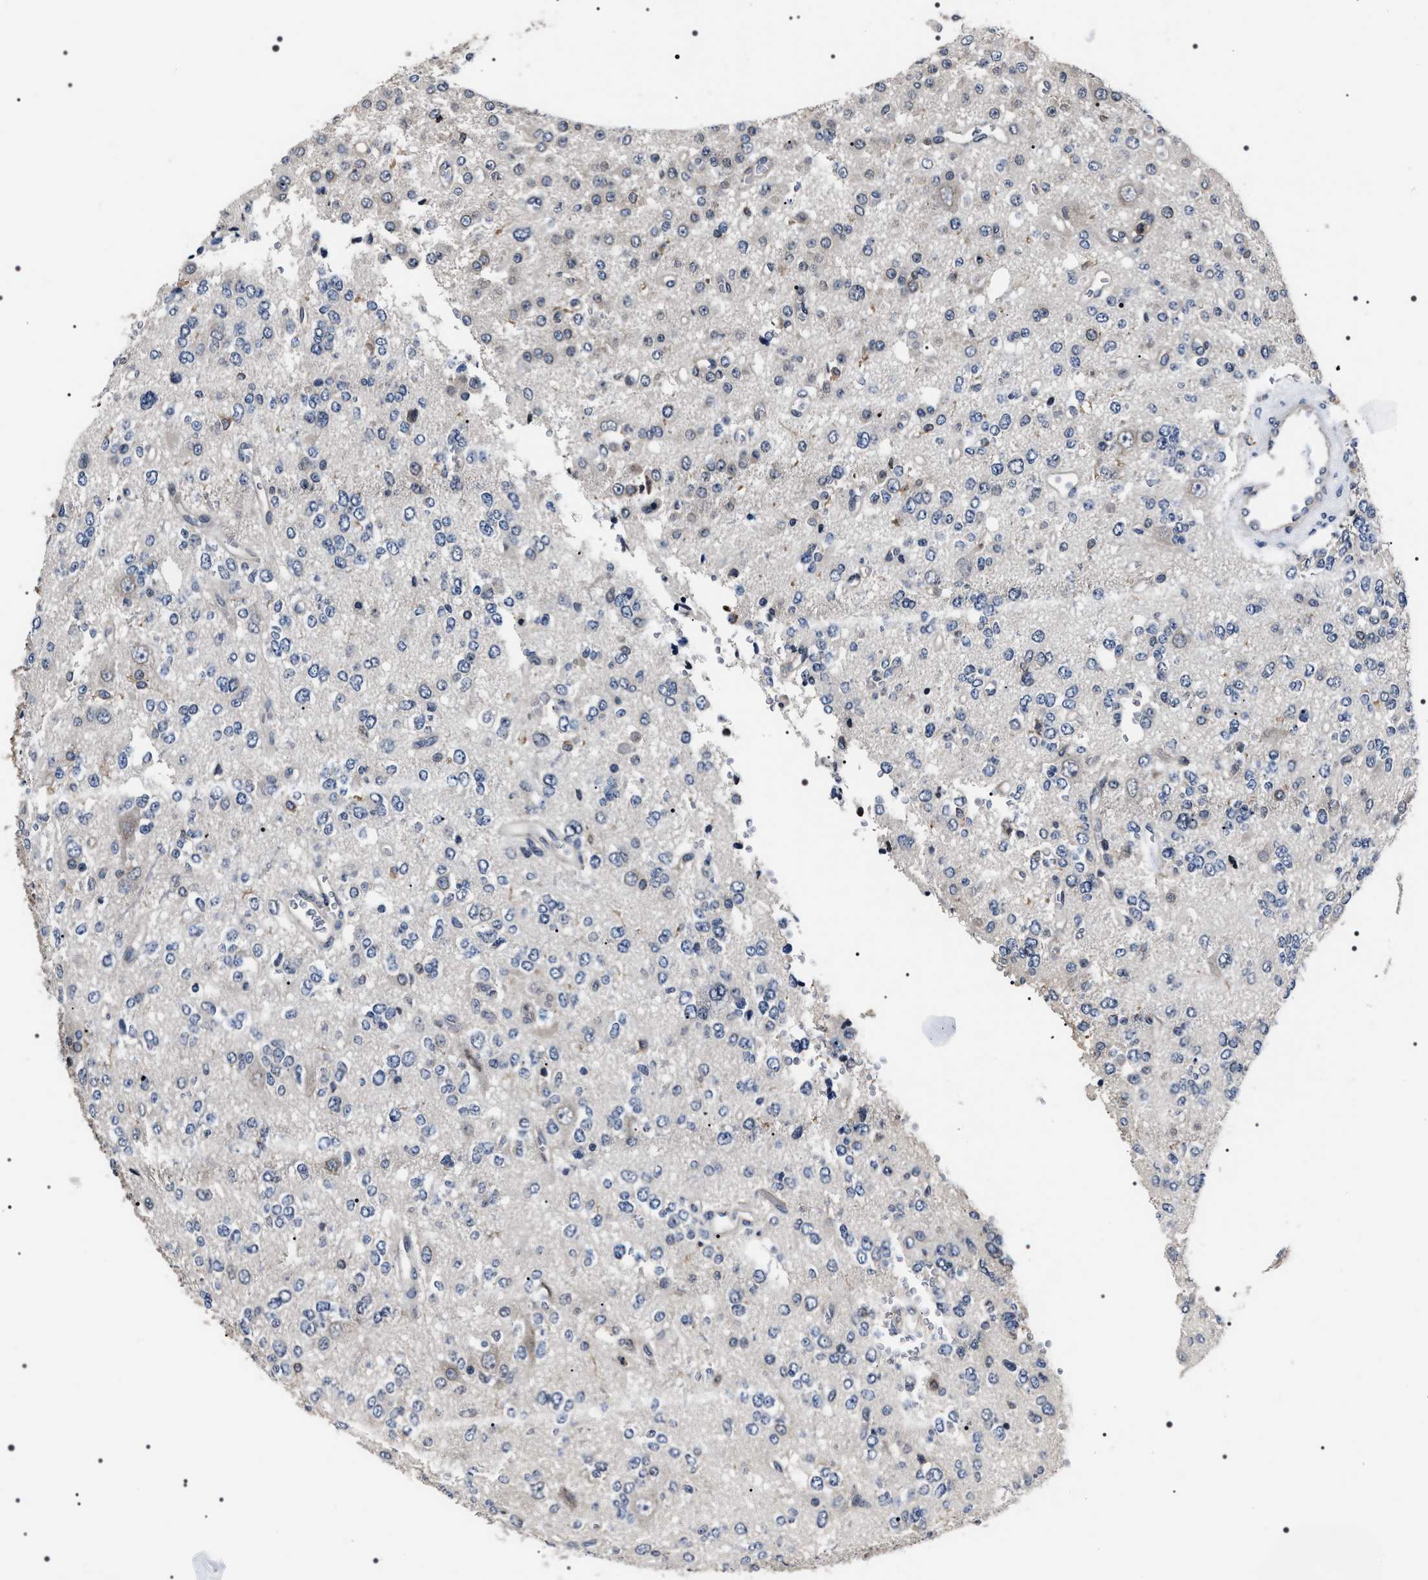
{"staining": {"intensity": "negative", "quantity": "none", "location": "none"}, "tissue": "glioma", "cell_type": "Tumor cells", "image_type": "cancer", "snomed": [{"axis": "morphology", "description": "Glioma, malignant, Low grade"}, {"axis": "topography", "description": "Brain"}], "caption": "Protein analysis of malignant glioma (low-grade) exhibits no significant staining in tumor cells.", "gene": "SIPA1", "patient": {"sex": "male", "age": 38}}